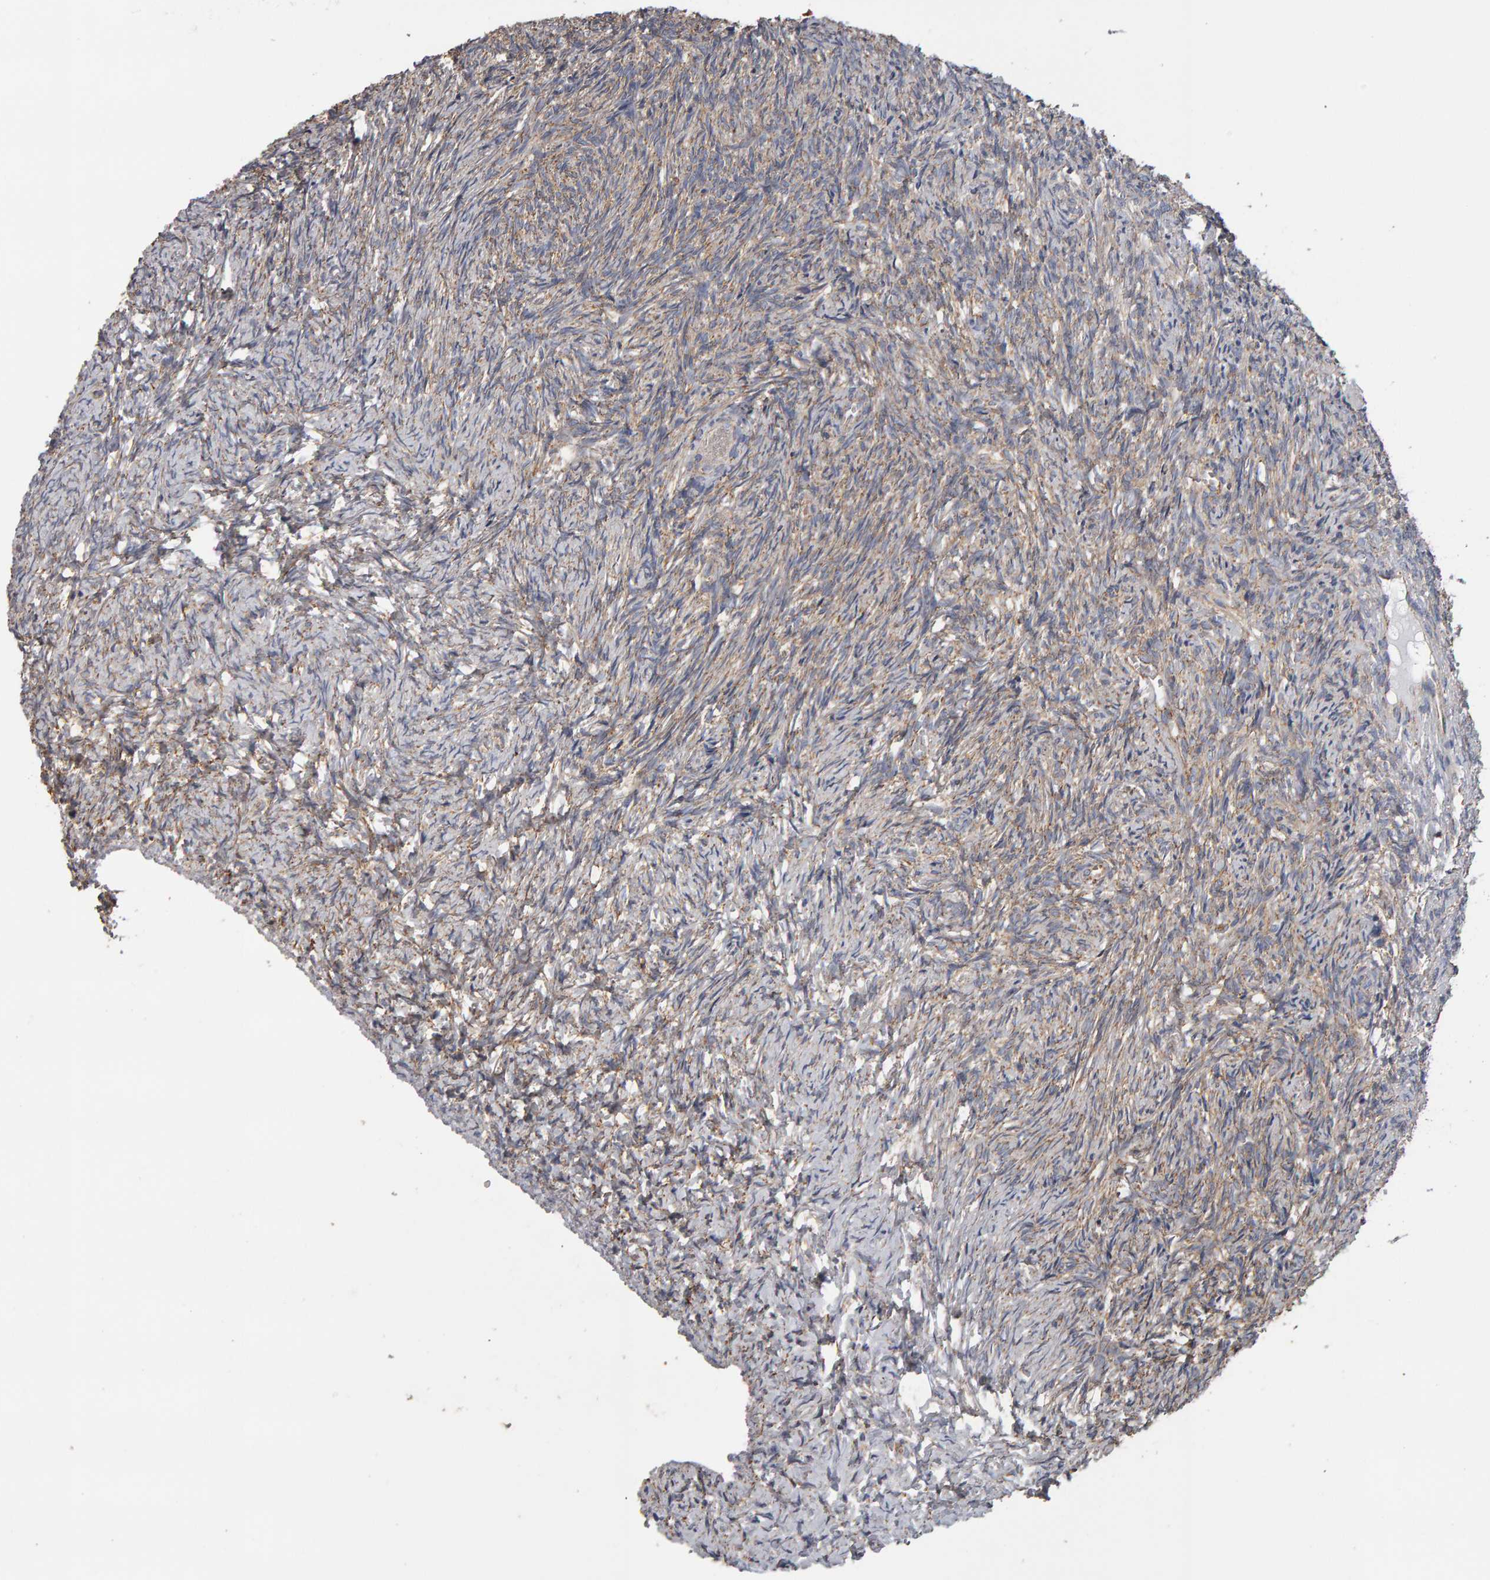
{"staining": {"intensity": "moderate", "quantity": "25%-75%", "location": "cytoplasmic/membranous"}, "tissue": "ovary", "cell_type": "Follicle cells", "image_type": "normal", "snomed": [{"axis": "morphology", "description": "Normal tissue, NOS"}, {"axis": "topography", "description": "Ovary"}], "caption": "Normal ovary shows moderate cytoplasmic/membranous staining in about 25%-75% of follicle cells.", "gene": "TOM1L1", "patient": {"sex": "female", "age": 41}}